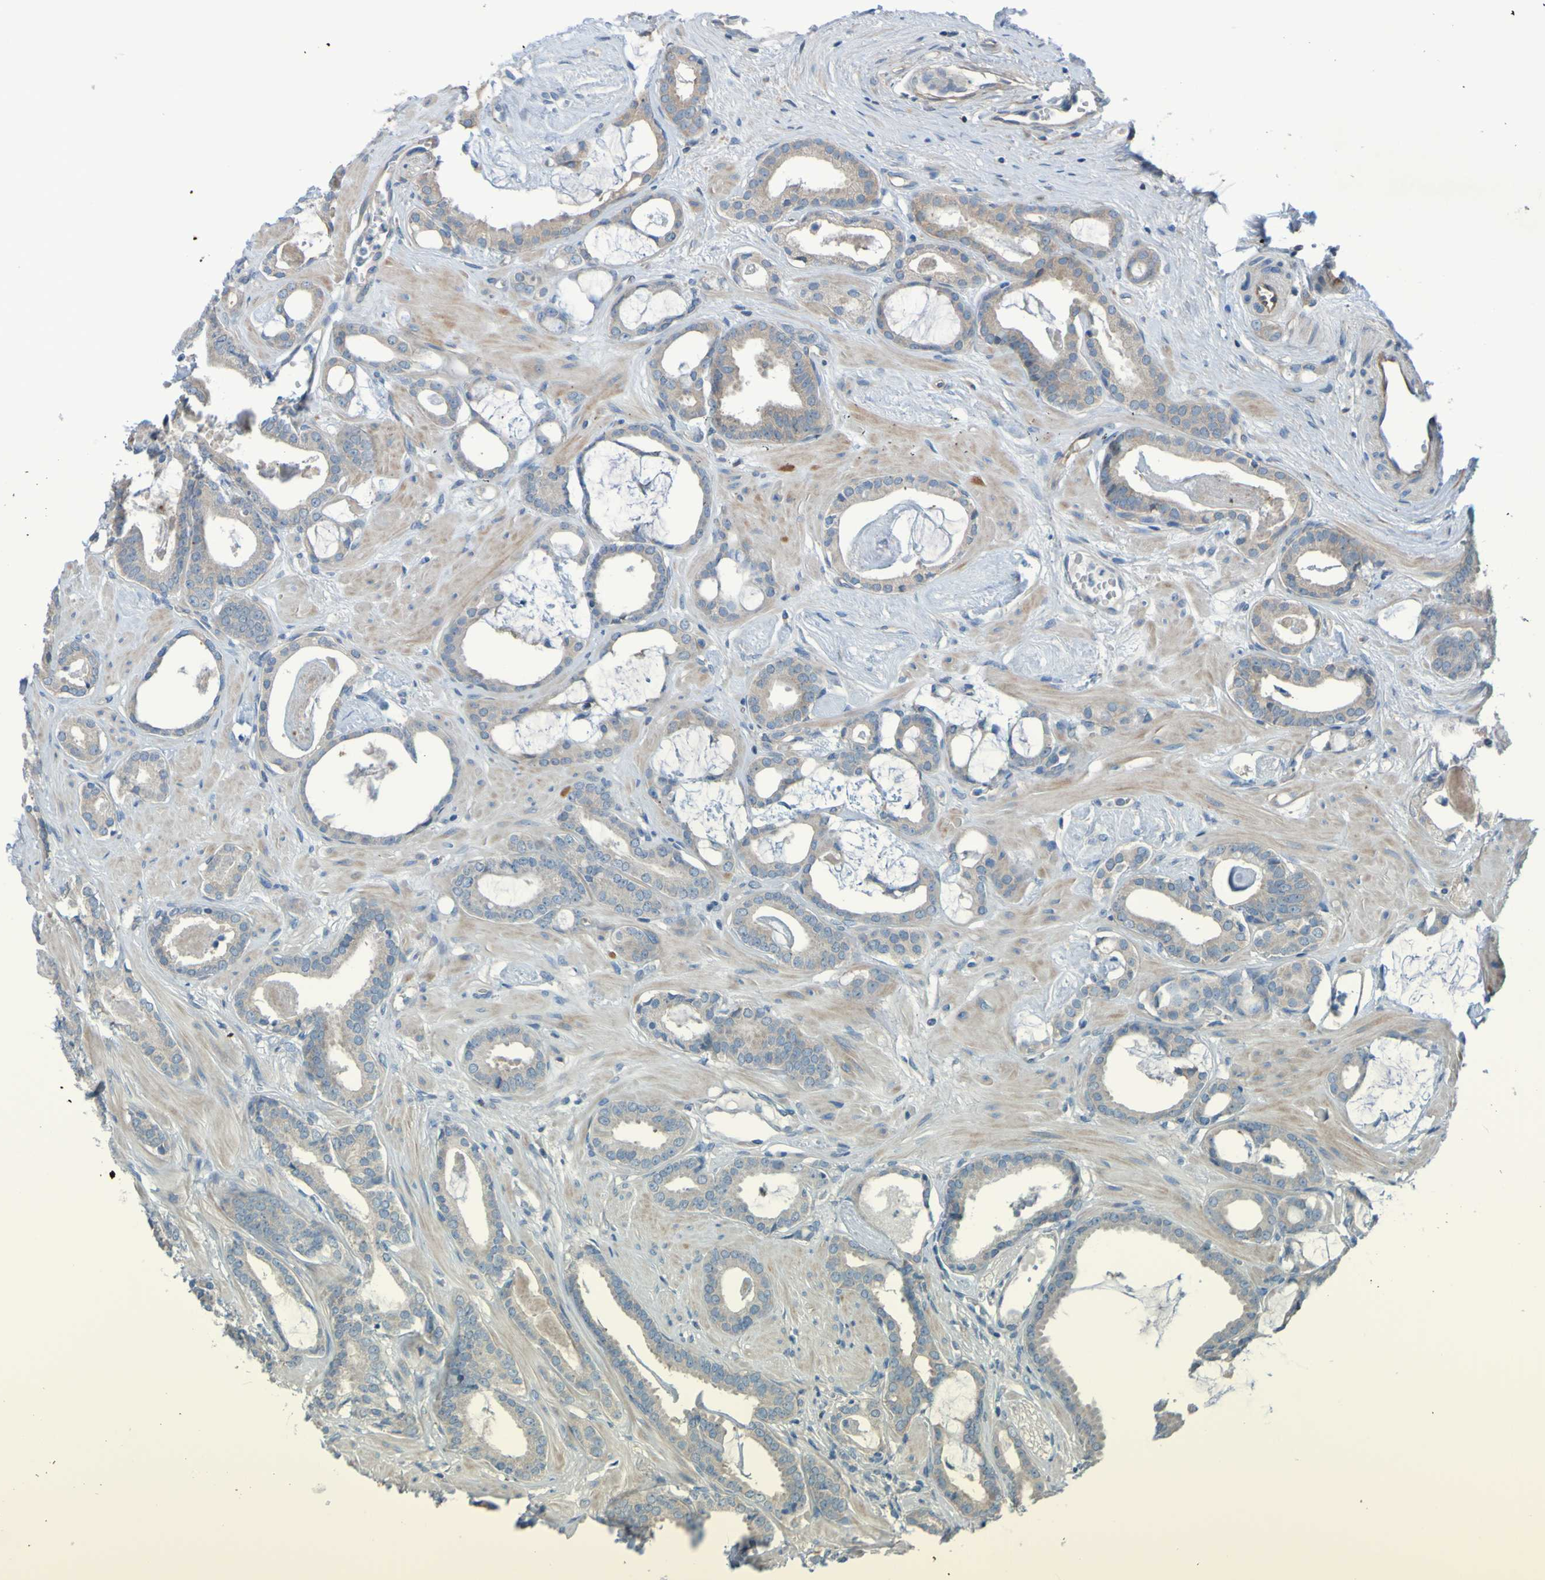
{"staining": {"intensity": "weak", "quantity": ">75%", "location": "cytoplasmic/membranous"}, "tissue": "prostate cancer", "cell_type": "Tumor cells", "image_type": "cancer", "snomed": [{"axis": "morphology", "description": "Adenocarcinoma, Low grade"}, {"axis": "topography", "description": "Prostate"}], "caption": "Human prostate cancer stained with a protein marker shows weak staining in tumor cells.", "gene": "NPRL3", "patient": {"sex": "male", "age": 53}}